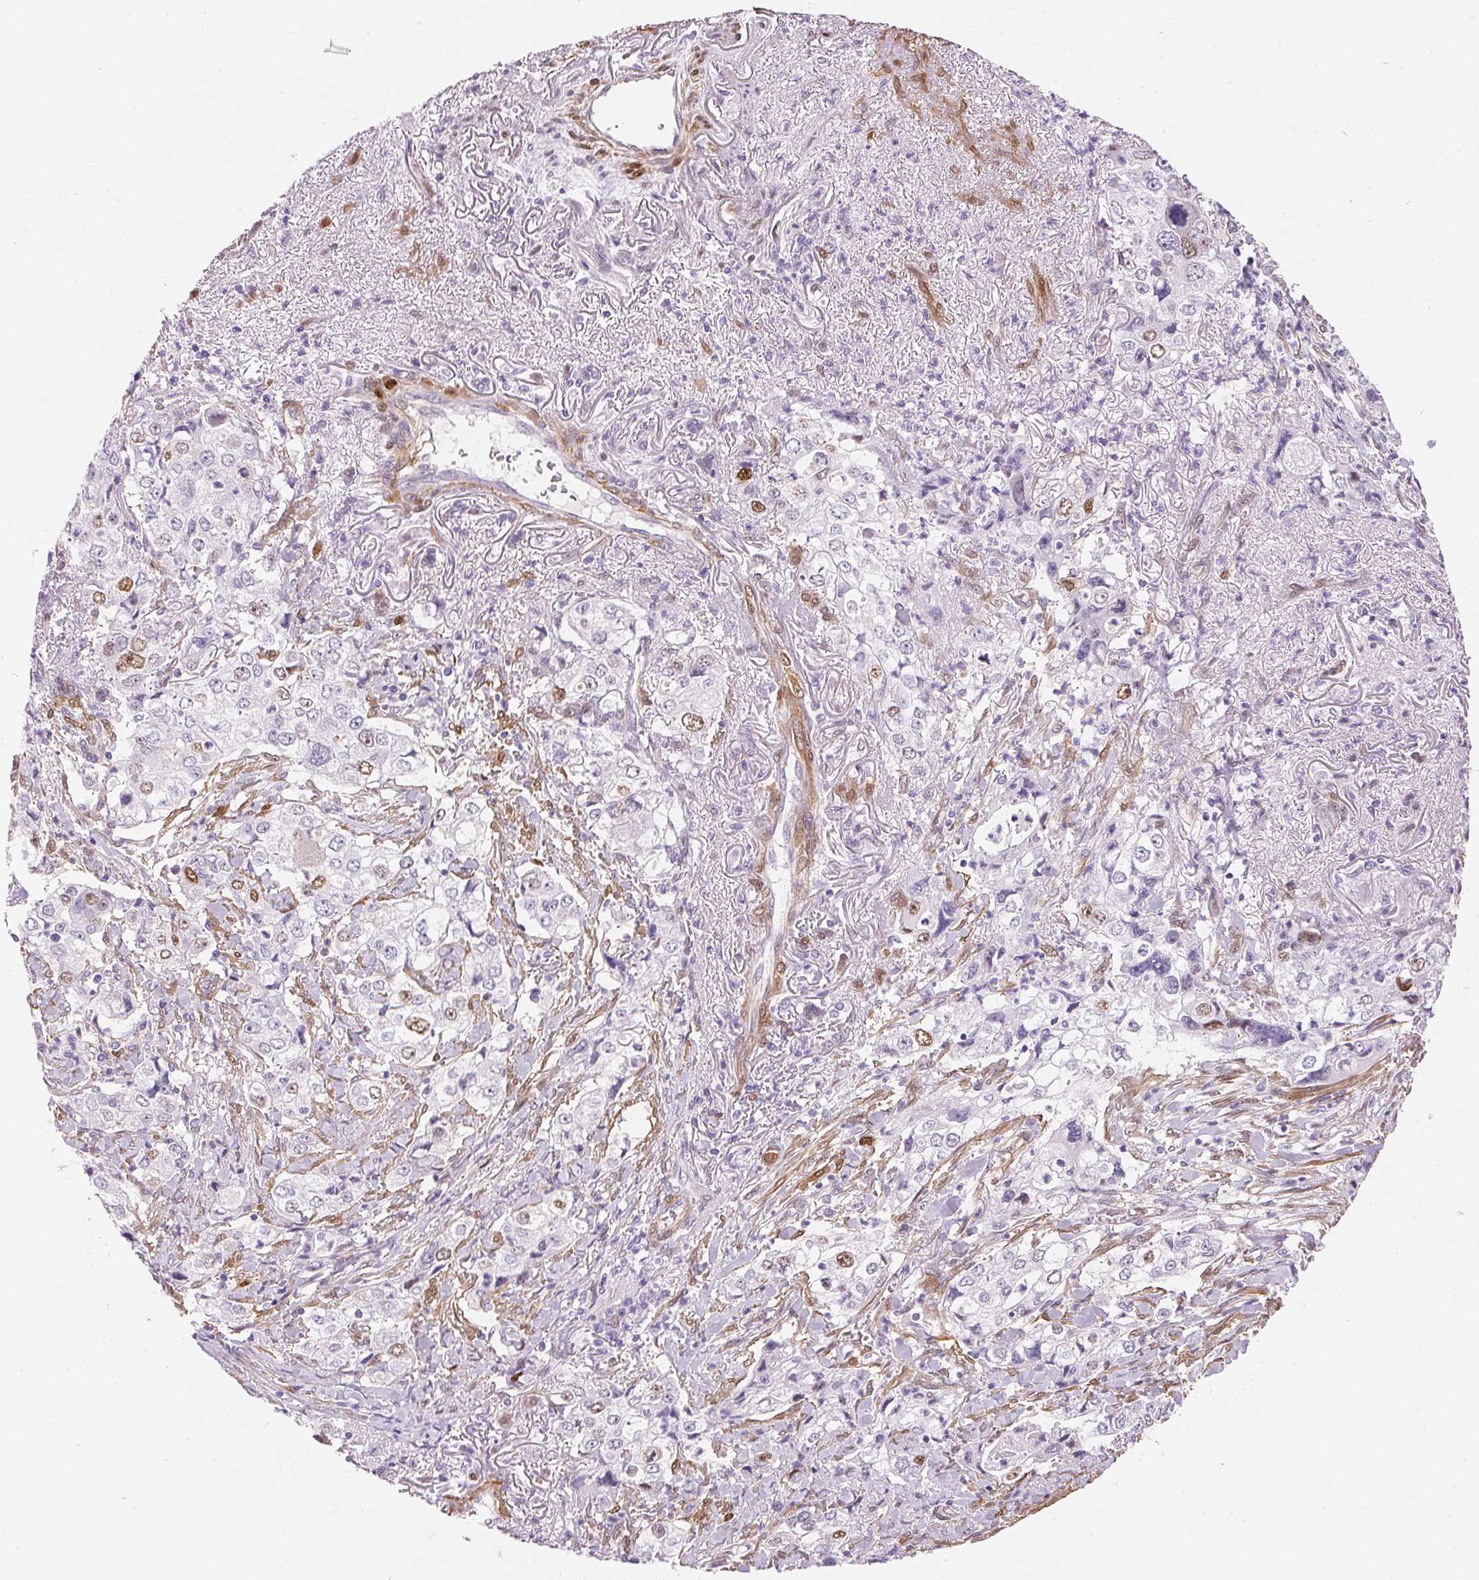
{"staining": {"intensity": "moderate", "quantity": "<25%", "location": "nuclear"}, "tissue": "stomach cancer", "cell_type": "Tumor cells", "image_type": "cancer", "snomed": [{"axis": "morphology", "description": "Adenocarcinoma, NOS"}, {"axis": "topography", "description": "Stomach, upper"}], "caption": "Moderate nuclear expression for a protein is appreciated in approximately <25% of tumor cells of stomach adenocarcinoma using immunohistochemistry (IHC).", "gene": "SMTN", "patient": {"sex": "male", "age": 75}}